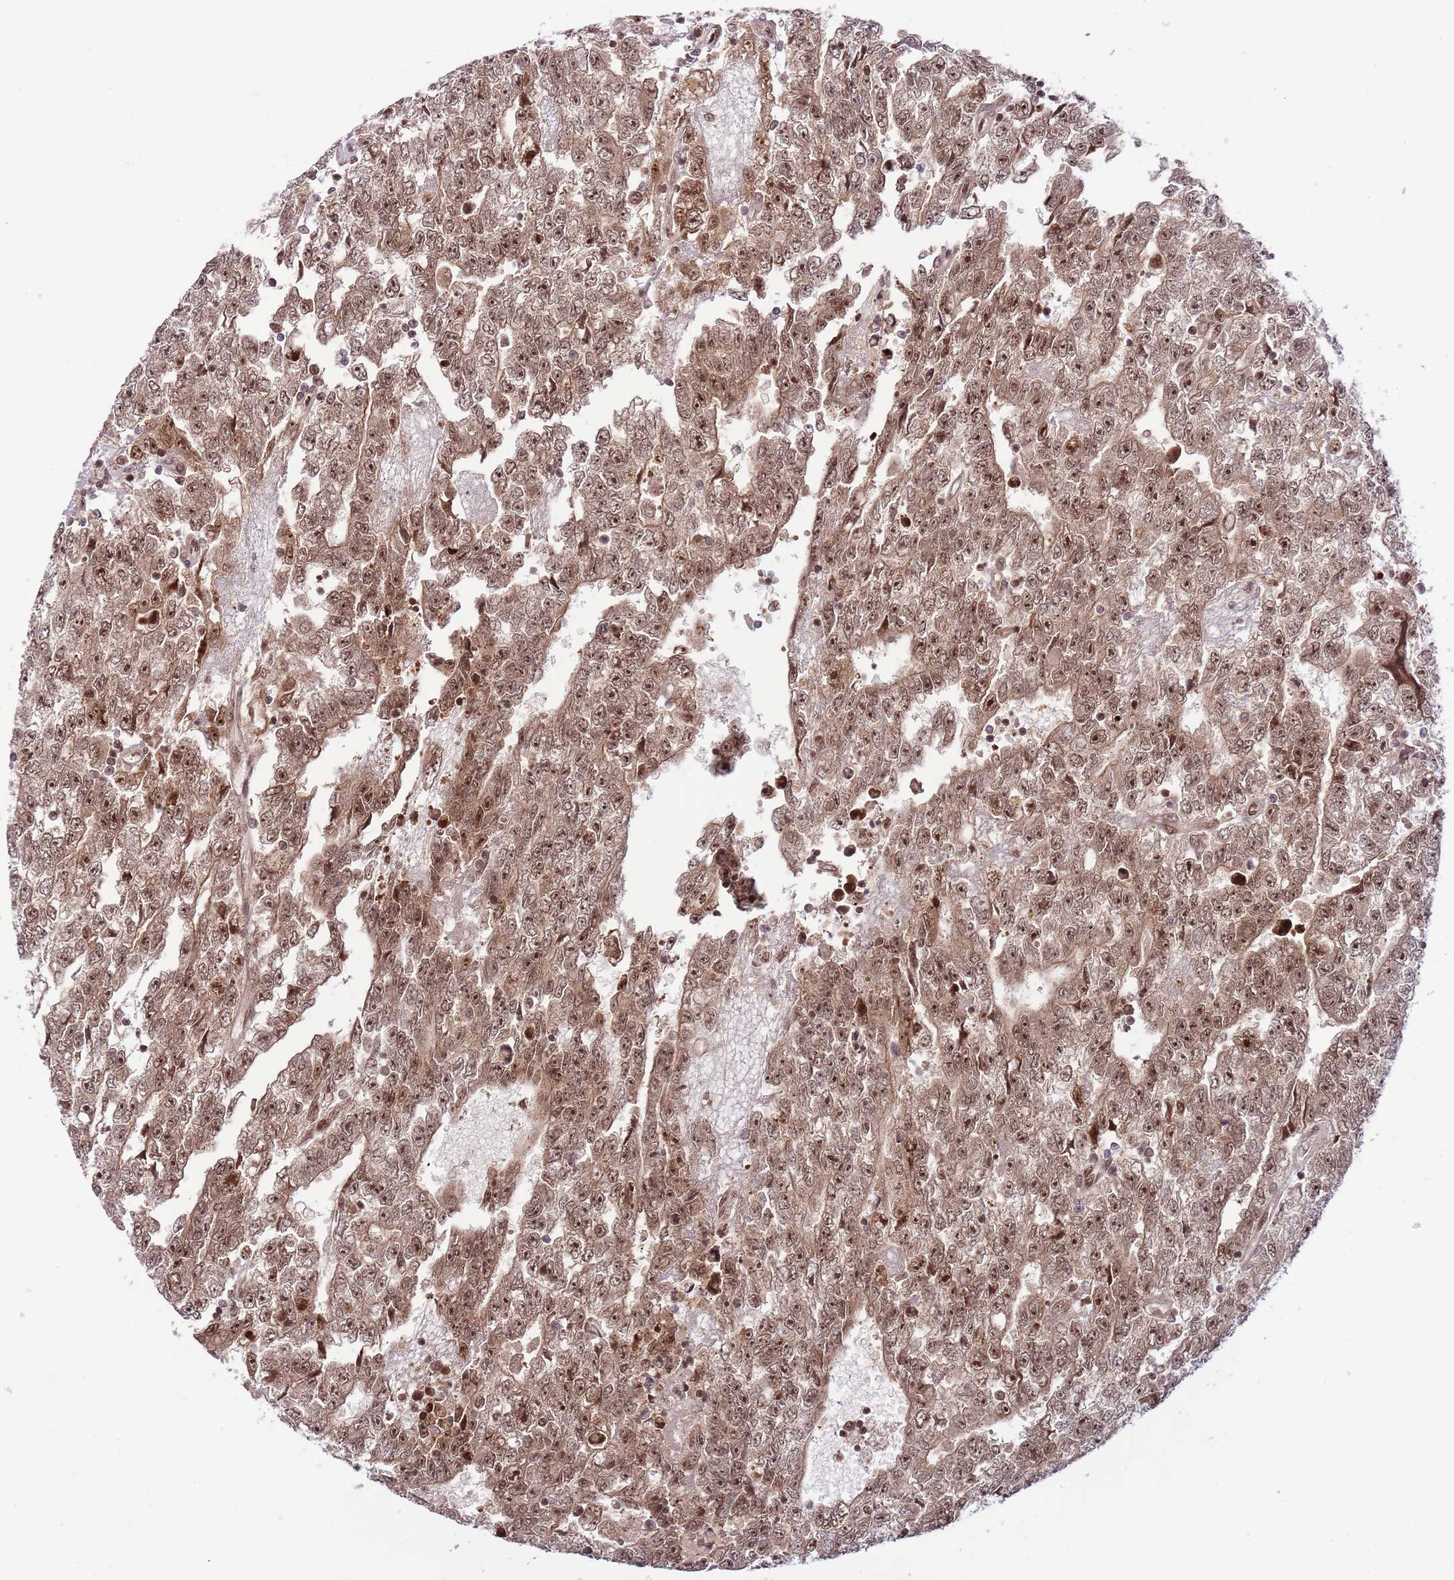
{"staining": {"intensity": "moderate", "quantity": ">75%", "location": "cytoplasmic/membranous,nuclear"}, "tissue": "testis cancer", "cell_type": "Tumor cells", "image_type": "cancer", "snomed": [{"axis": "morphology", "description": "Carcinoma, Embryonal, NOS"}, {"axis": "topography", "description": "Testis"}], "caption": "IHC photomicrograph of neoplastic tissue: testis cancer stained using immunohistochemistry reveals medium levels of moderate protein expression localized specifically in the cytoplasmic/membranous and nuclear of tumor cells, appearing as a cytoplasmic/membranous and nuclear brown color.", "gene": "CHD1", "patient": {"sex": "male", "age": 25}}